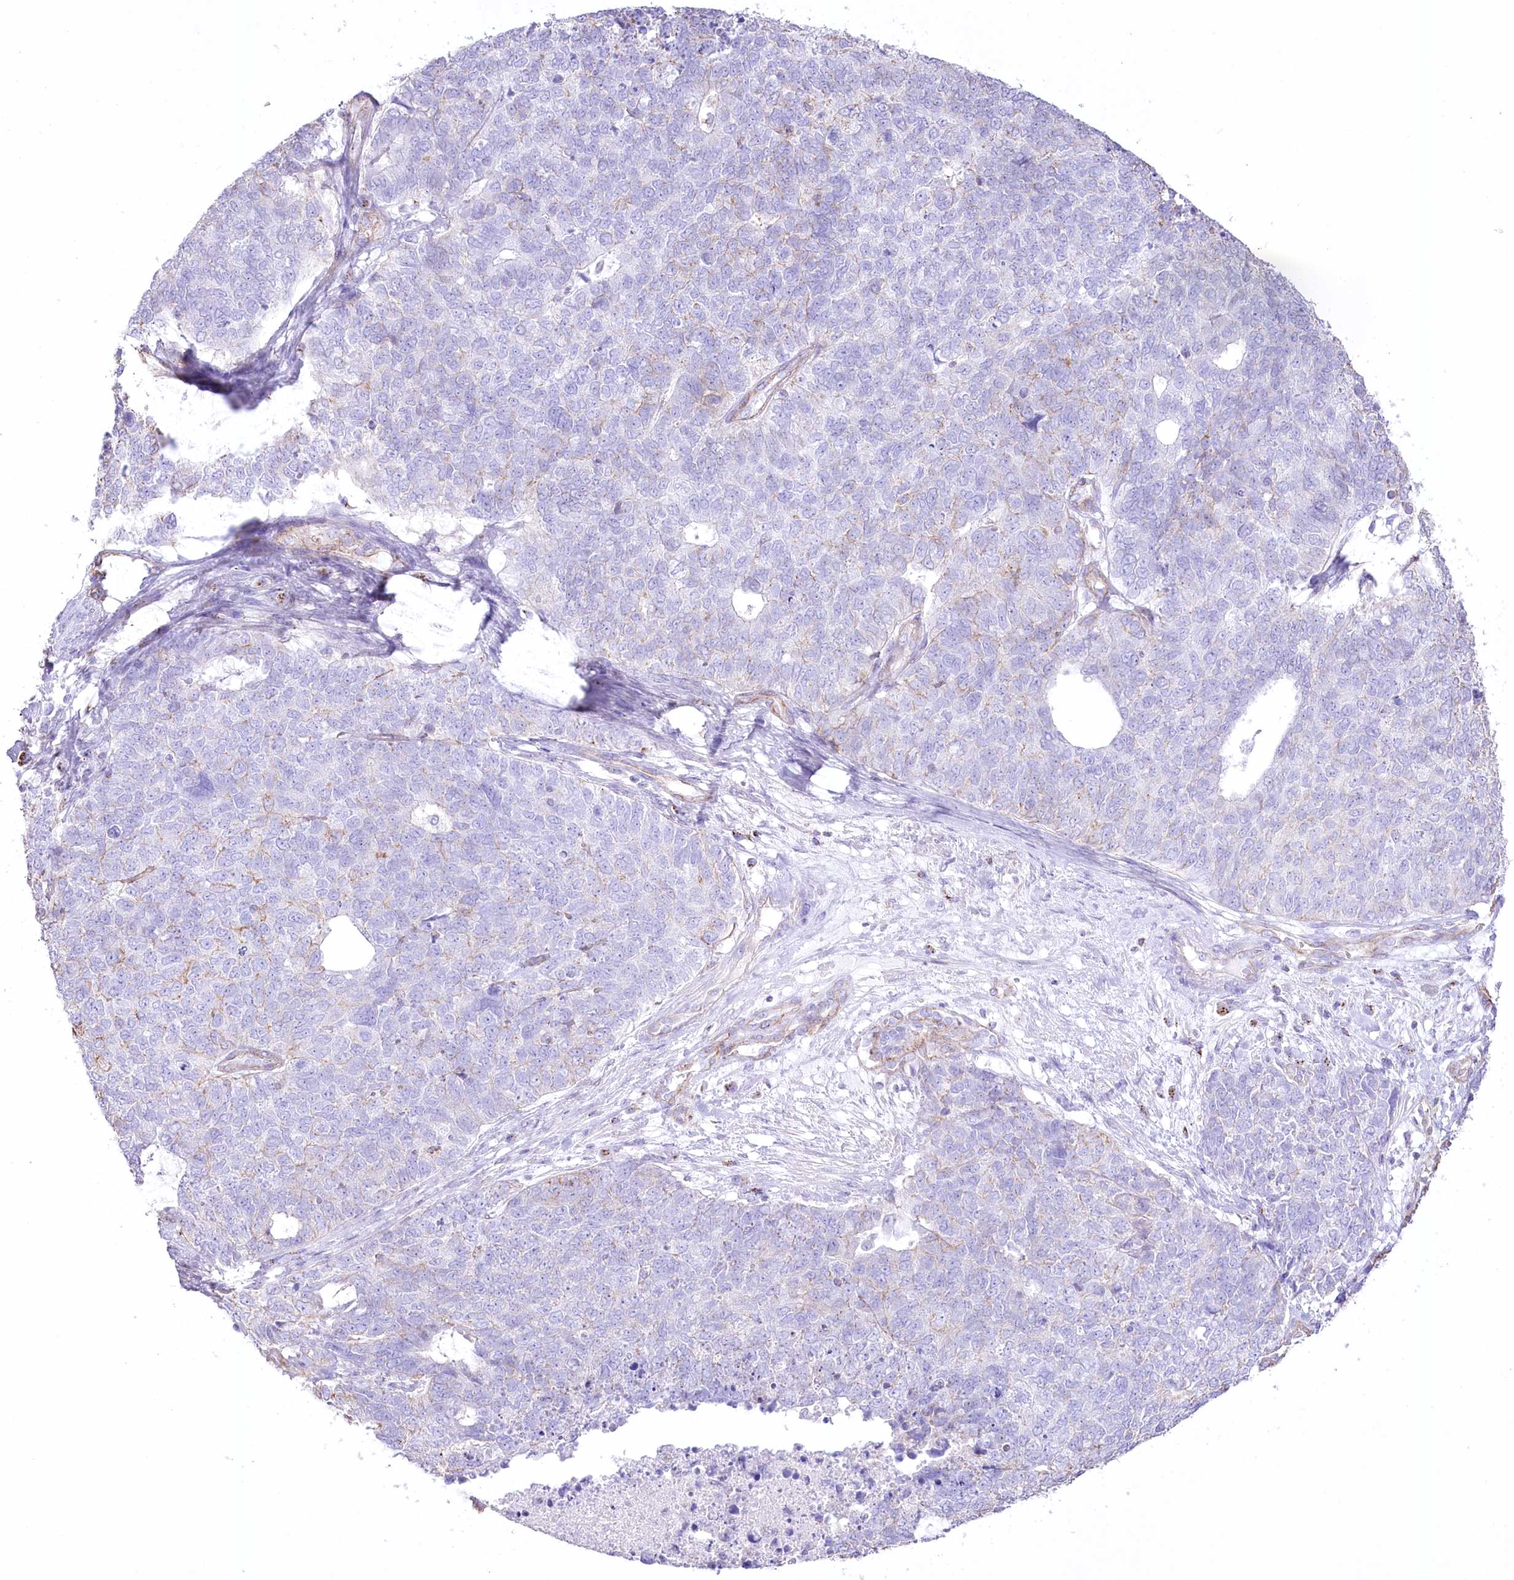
{"staining": {"intensity": "negative", "quantity": "none", "location": "none"}, "tissue": "cervical cancer", "cell_type": "Tumor cells", "image_type": "cancer", "snomed": [{"axis": "morphology", "description": "Squamous cell carcinoma, NOS"}, {"axis": "topography", "description": "Cervix"}], "caption": "Tumor cells show no significant positivity in cervical cancer.", "gene": "FAM216A", "patient": {"sex": "female", "age": 63}}